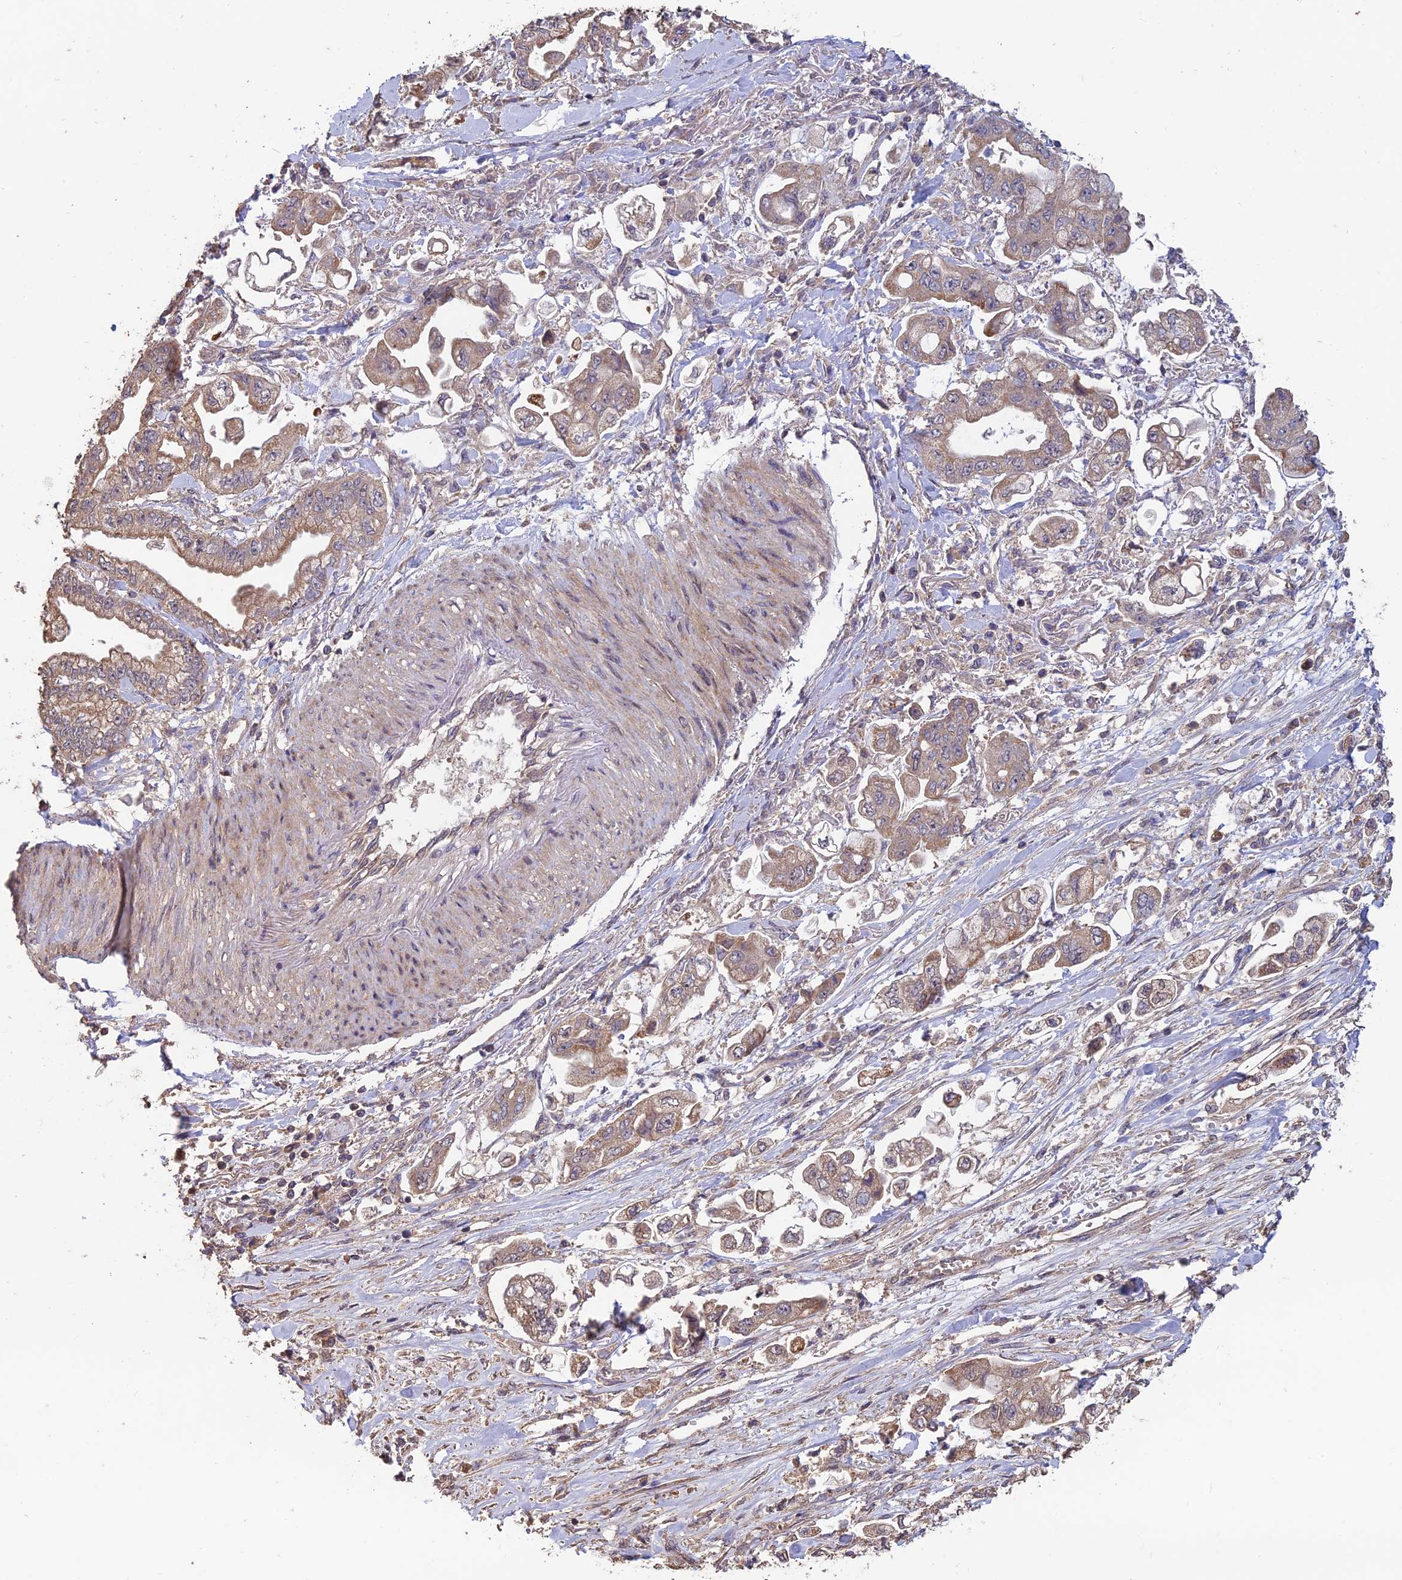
{"staining": {"intensity": "moderate", "quantity": ">75%", "location": "cytoplasmic/membranous"}, "tissue": "stomach cancer", "cell_type": "Tumor cells", "image_type": "cancer", "snomed": [{"axis": "morphology", "description": "Adenocarcinoma, NOS"}, {"axis": "topography", "description": "Stomach"}], "caption": "Stomach adenocarcinoma stained with a protein marker displays moderate staining in tumor cells.", "gene": "SHISA5", "patient": {"sex": "male", "age": 62}}